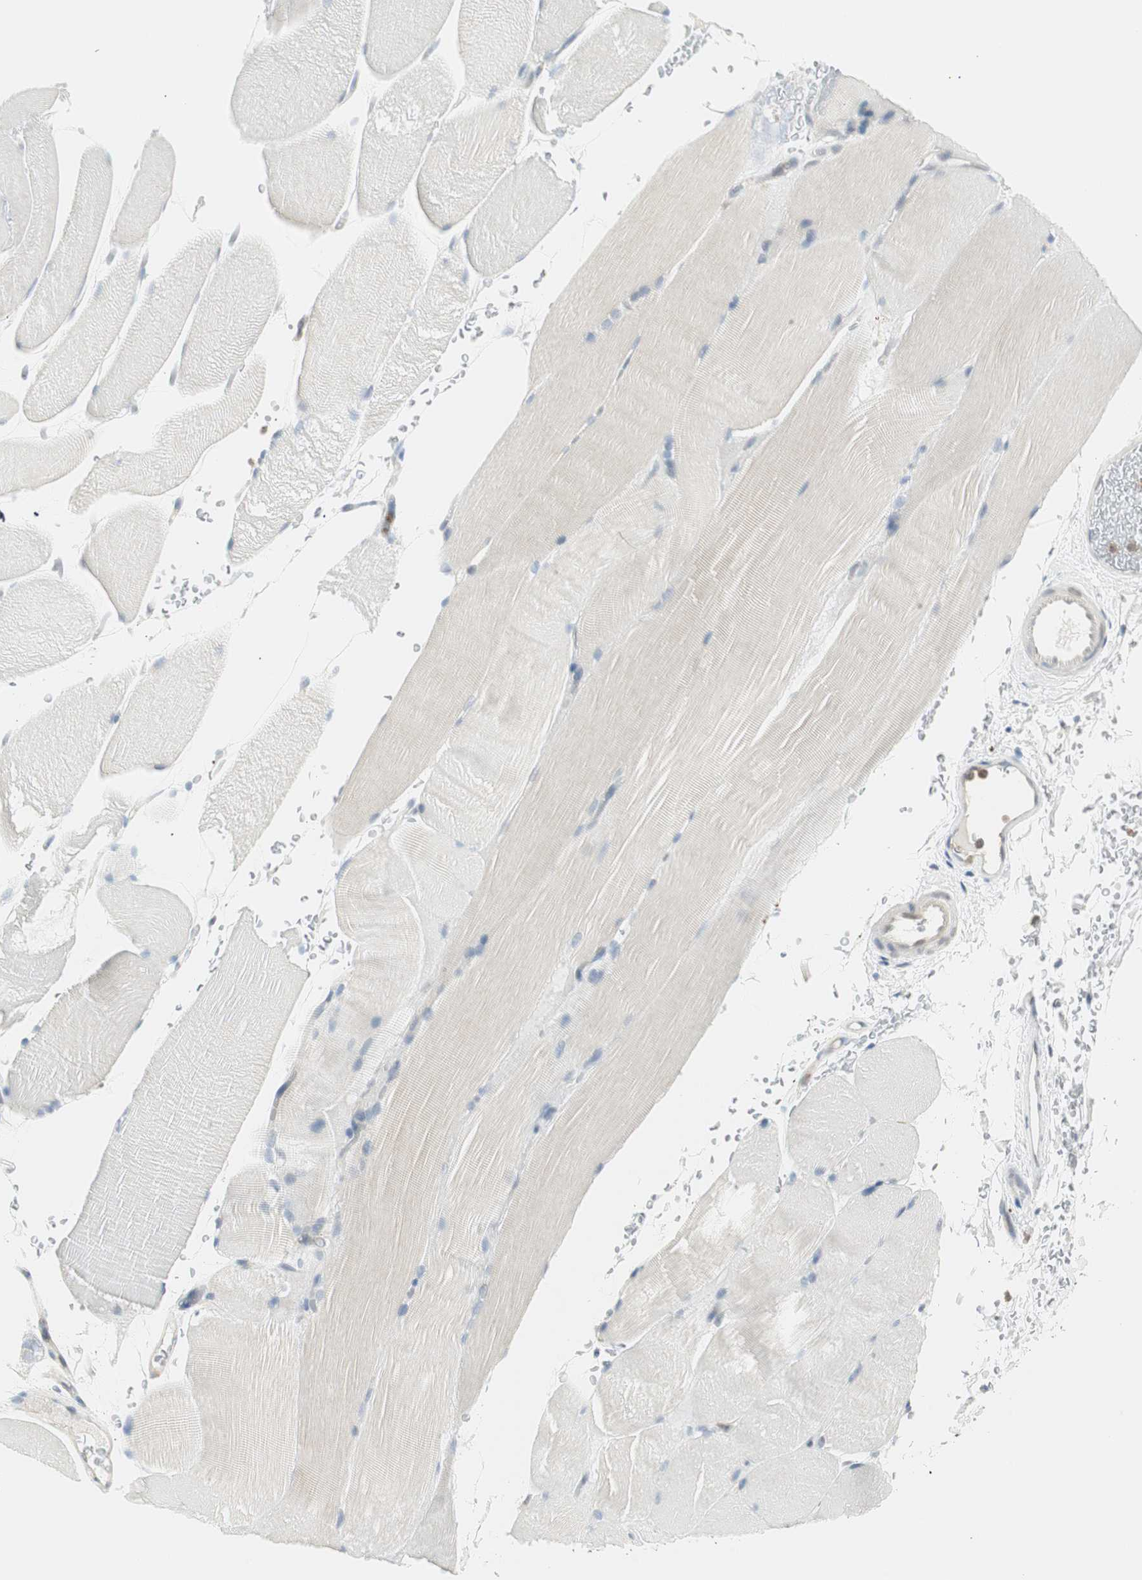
{"staining": {"intensity": "negative", "quantity": "none", "location": "none"}, "tissue": "skeletal muscle", "cell_type": "Myocytes", "image_type": "normal", "snomed": [{"axis": "morphology", "description": "Normal tissue, NOS"}, {"axis": "topography", "description": "Skeletal muscle"}], "caption": "Skeletal muscle stained for a protein using immunohistochemistry (IHC) shows no expression myocytes.", "gene": "PPP1CA", "patient": {"sex": "female", "age": 37}}